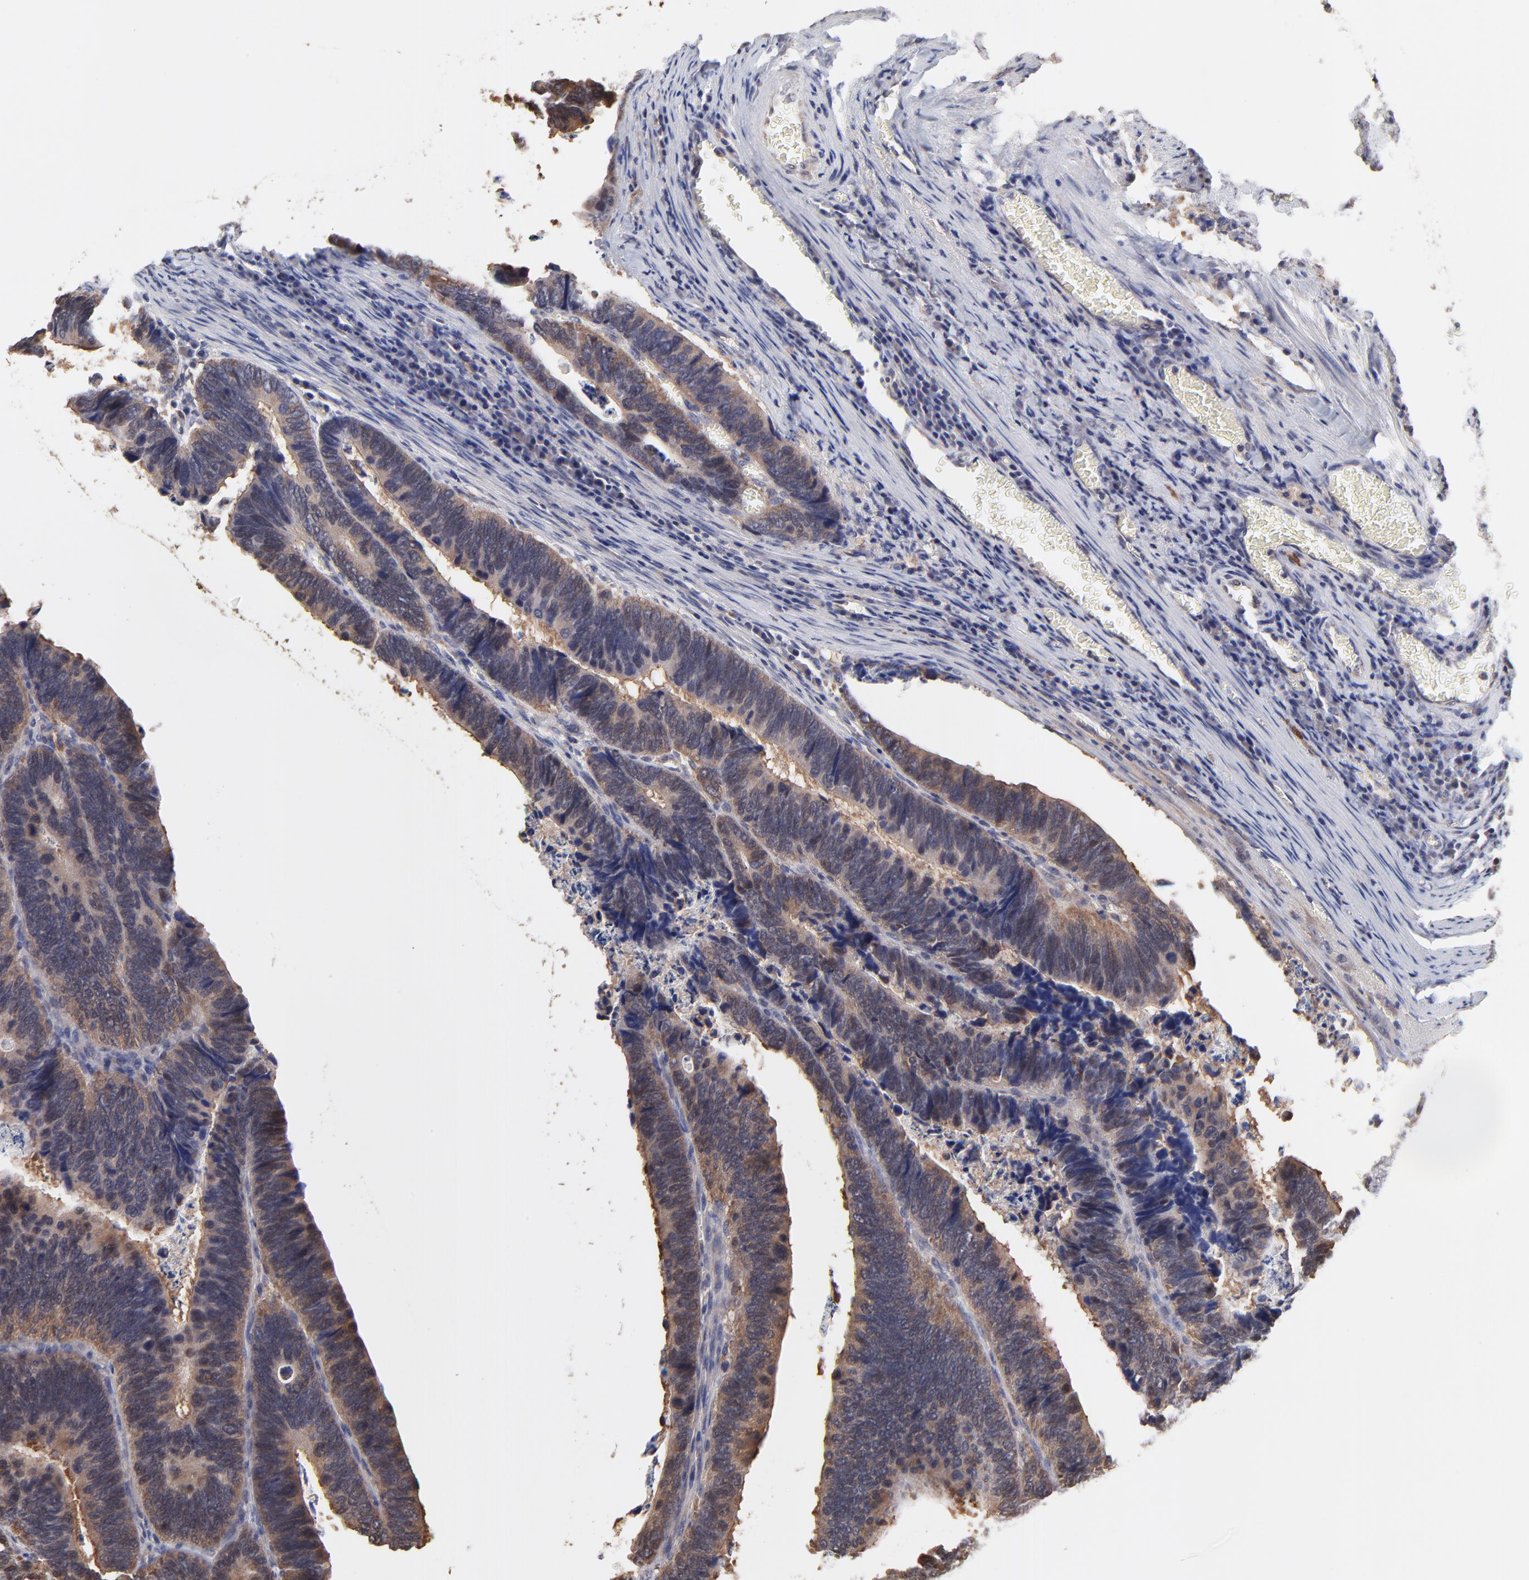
{"staining": {"intensity": "weak", "quantity": ">75%", "location": "cytoplasmic/membranous"}, "tissue": "colorectal cancer", "cell_type": "Tumor cells", "image_type": "cancer", "snomed": [{"axis": "morphology", "description": "Adenocarcinoma, NOS"}, {"axis": "topography", "description": "Colon"}], "caption": "IHC of colorectal adenocarcinoma exhibits low levels of weak cytoplasmic/membranous positivity in approximately >75% of tumor cells.", "gene": "CCT2", "patient": {"sex": "male", "age": 72}}